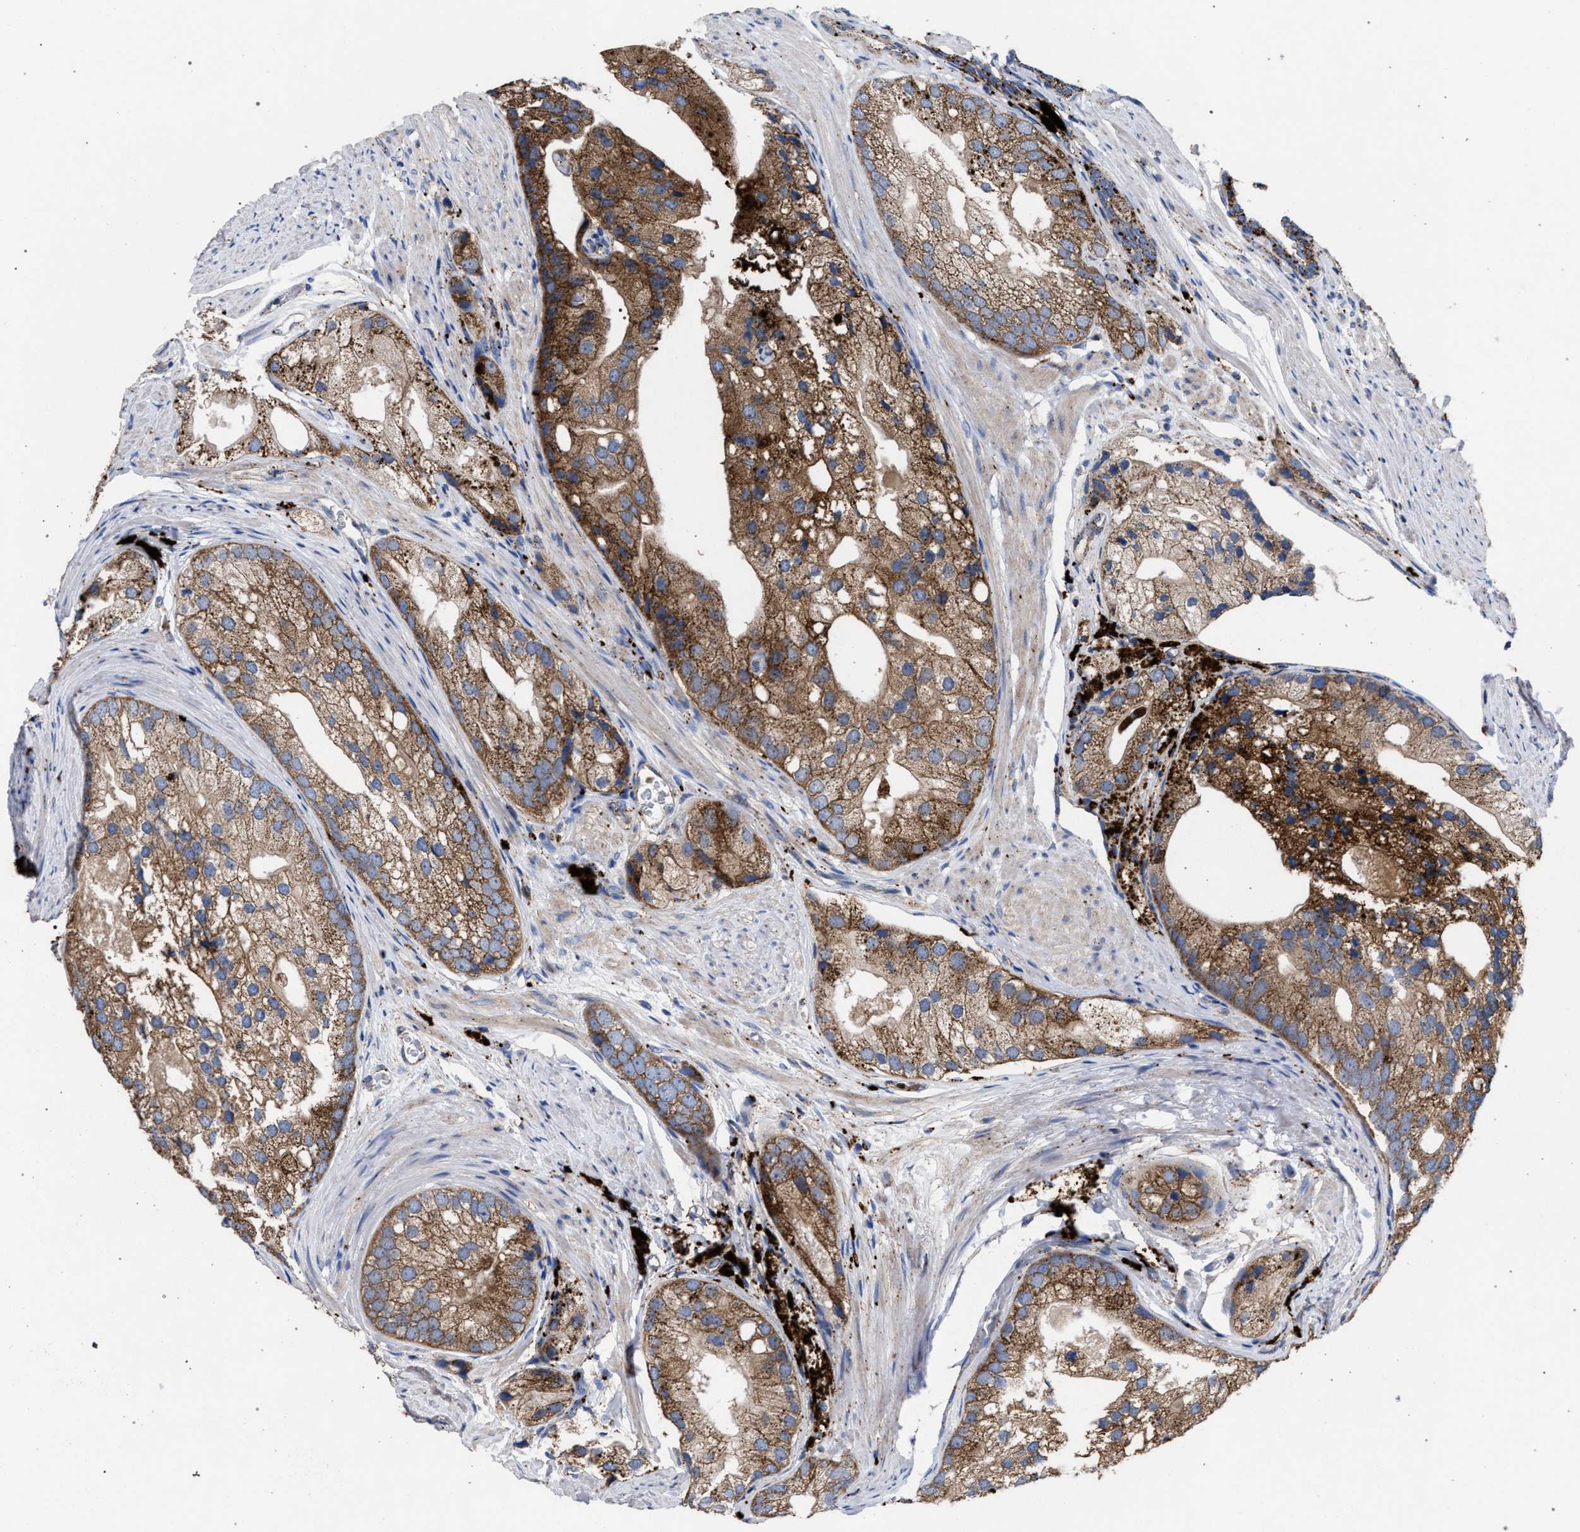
{"staining": {"intensity": "moderate", "quantity": ">75%", "location": "cytoplasmic/membranous"}, "tissue": "prostate cancer", "cell_type": "Tumor cells", "image_type": "cancer", "snomed": [{"axis": "morphology", "description": "Adenocarcinoma, Low grade"}, {"axis": "topography", "description": "Prostate"}], "caption": "DAB (3,3'-diaminobenzidine) immunohistochemical staining of low-grade adenocarcinoma (prostate) demonstrates moderate cytoplasmic/membranous protein staining in about >75% of tumor cells.", "gene": "PPT1", "patient": {"sex": "male", "age": 69}}